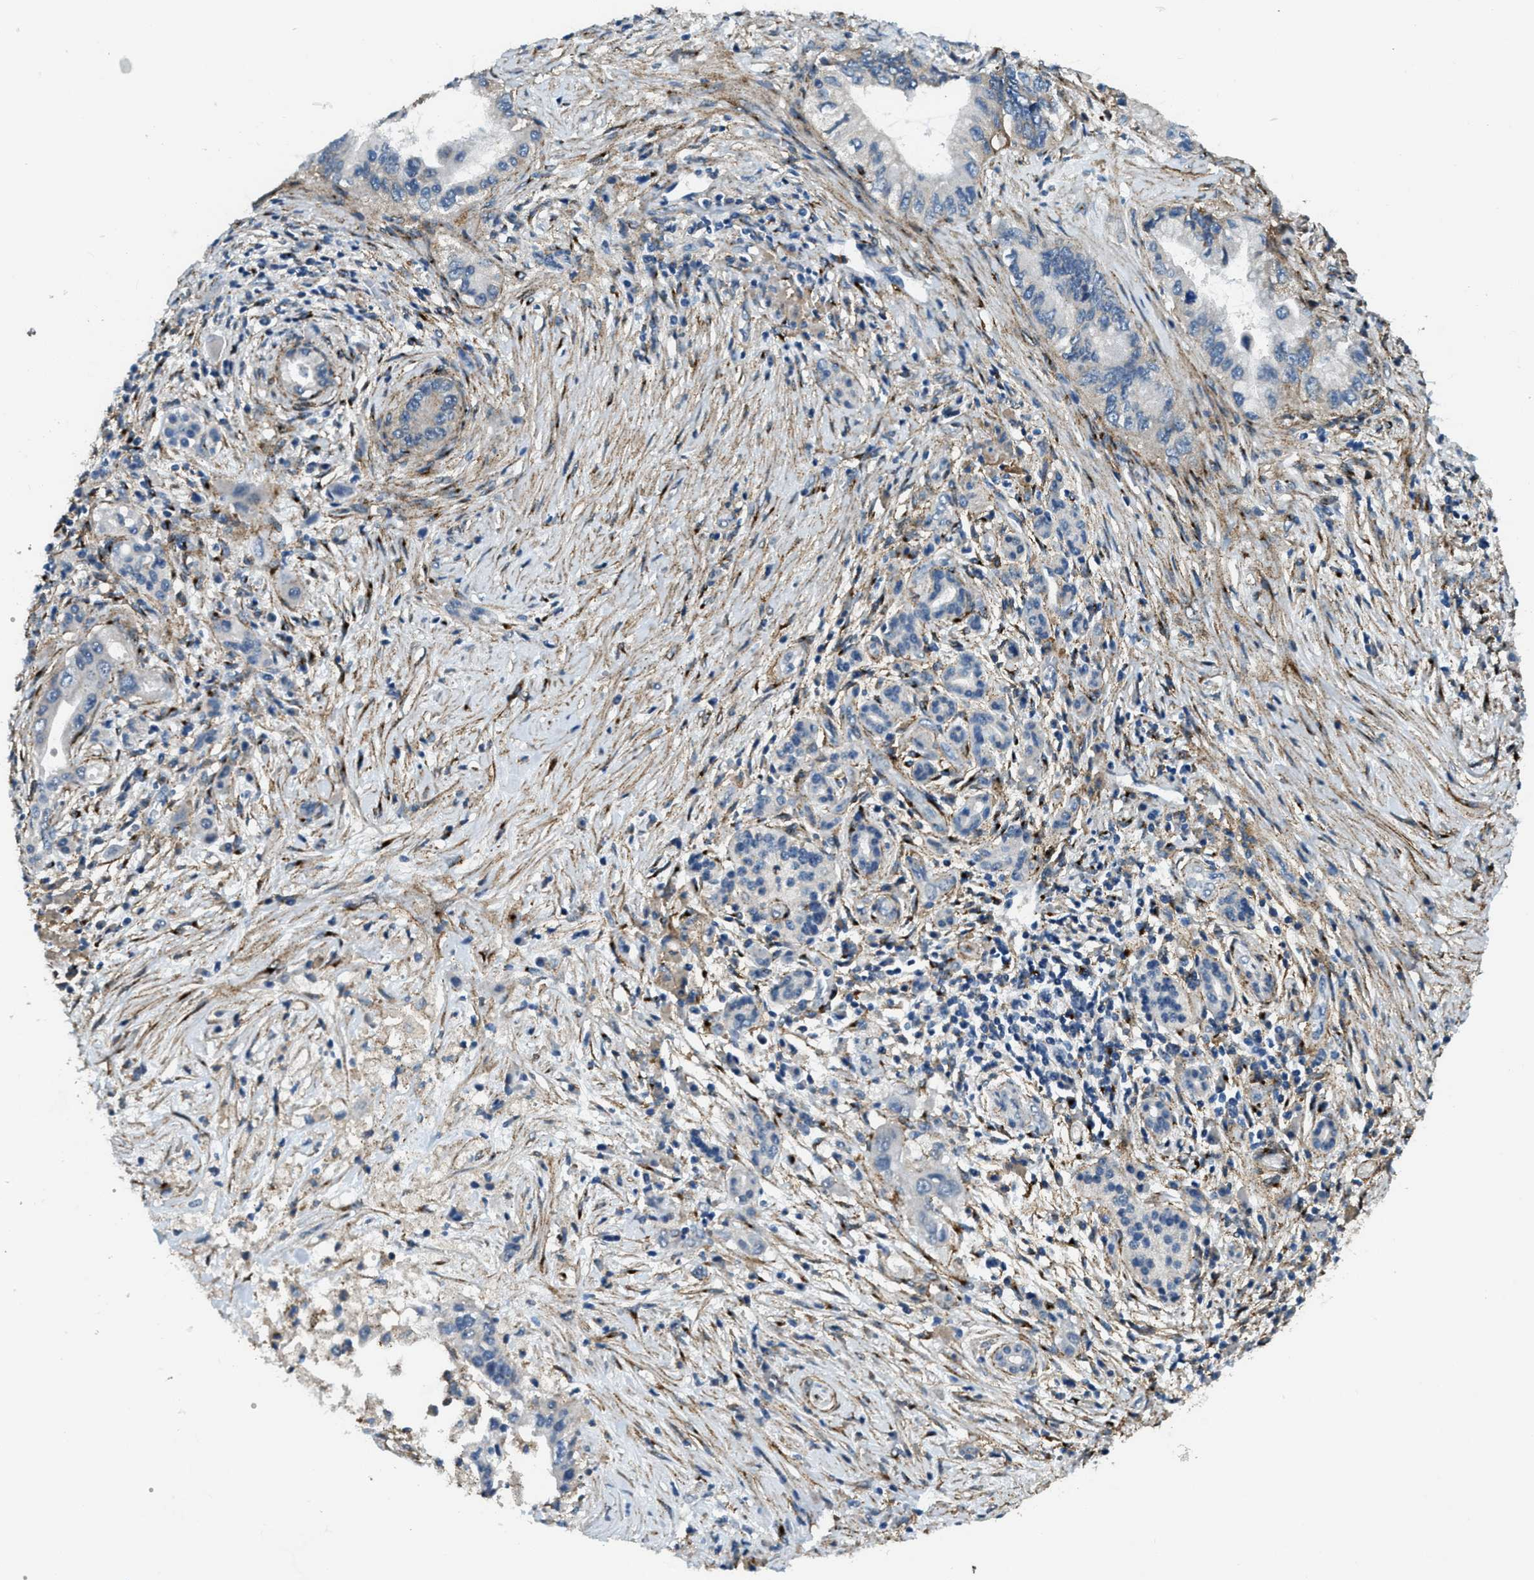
{"staining": {"intensity": "weak", "quantity": "<25%", "location": "cytoplasmic/membranous"}, "tissue": "pancreatic cancer", "cell_type": "Tumor cells", "image_type": "cancer", "snomed": [{"axis": "morphology", "description": "Adenocarcinoma, NOS"}, {"axis": "topography", "description": "Pancreas"}], "caption": "IHC image of pancreatic cancer (adenocarcinoma) stained for a protein (brown), which reveals no positivity in tumor cells.", "gene": "LRP1", "patient": {"sex": "female", "age": 73}}